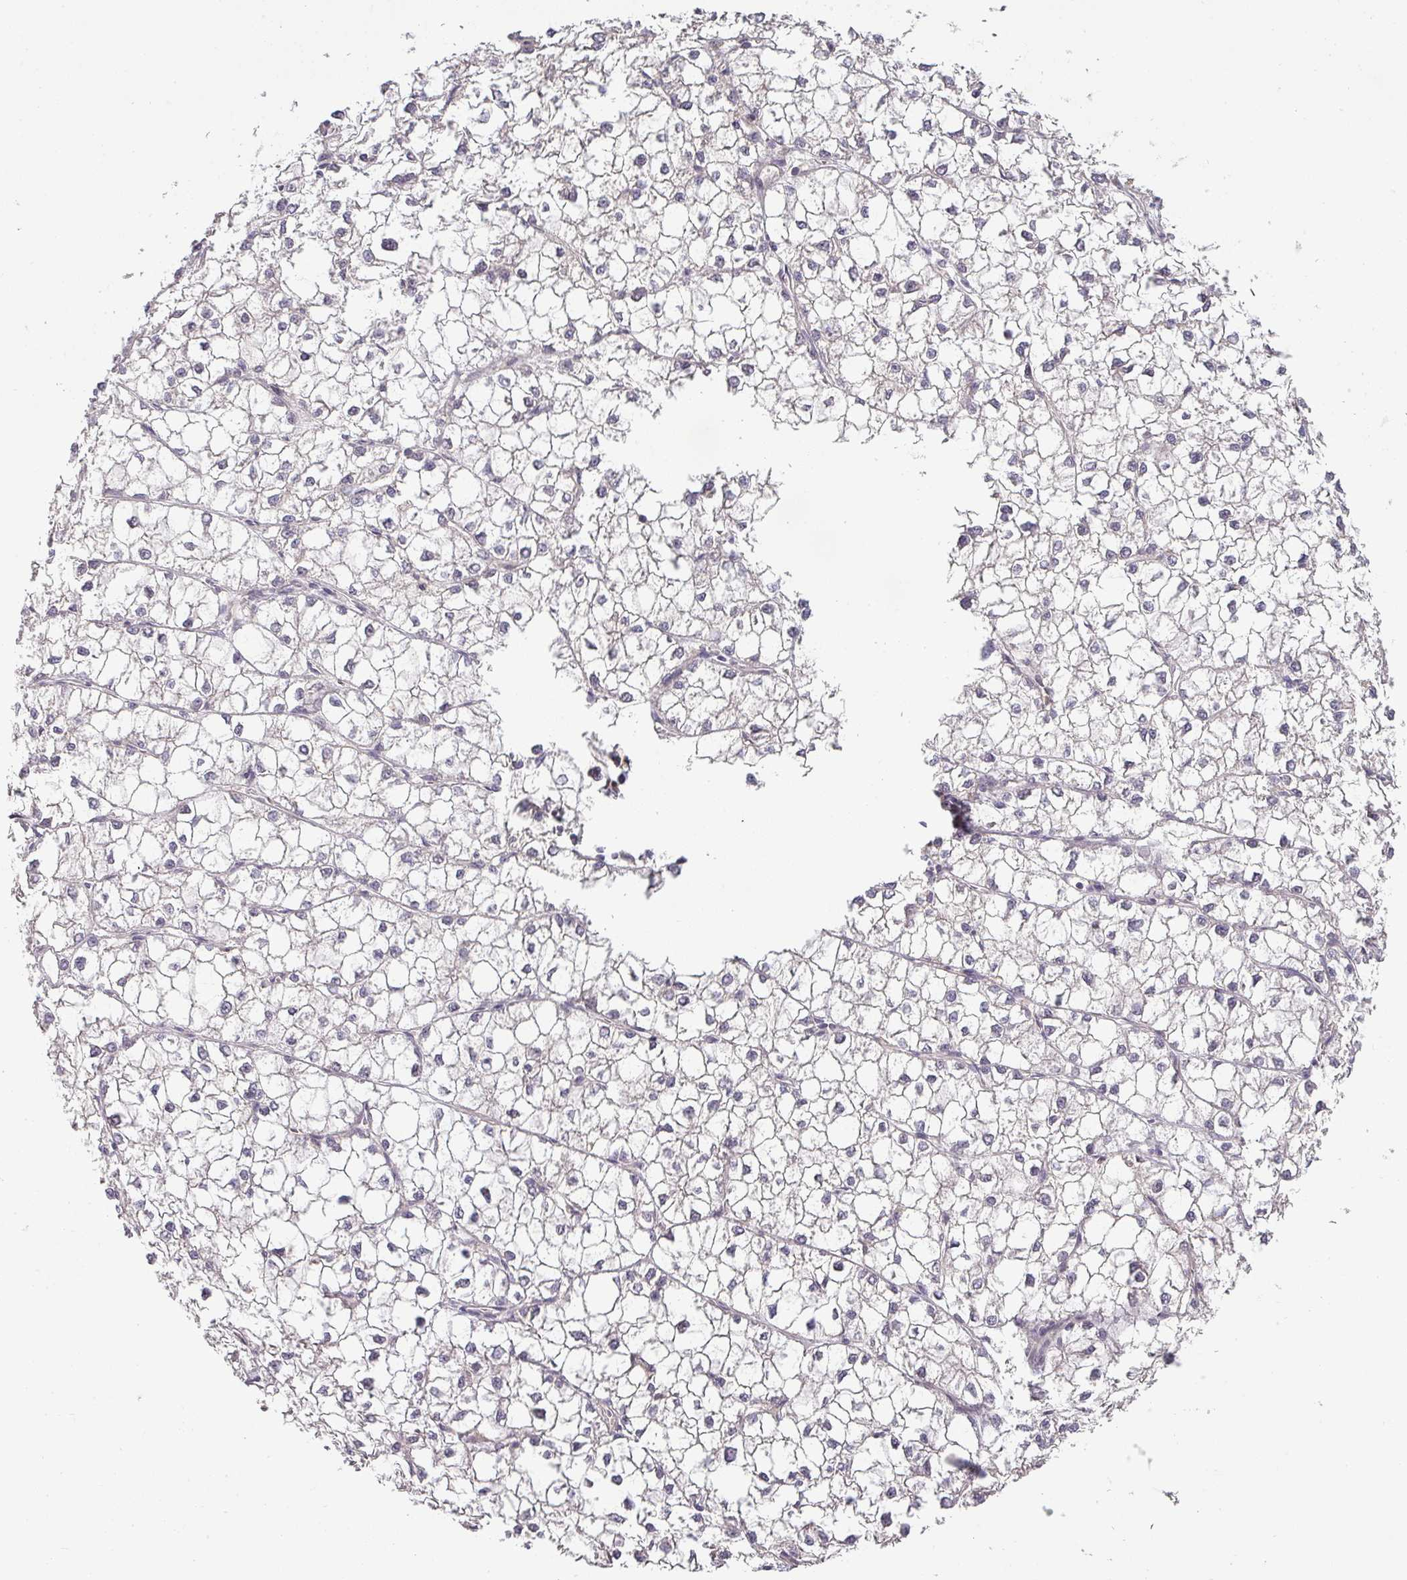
{"staining": {"intensity": "negative", "quantity": "none", "location": "none"}, "tissue": "liver cancer", "cell_type": "Tumor cells", "image_type": "cancer", "snomed": [{"axis": "morphology", "description": "Carcinoma, Hepatocellular, NOS"}, {"axis": "topography", "description": "Liver"}], "caption": "Human liver cancer stained for a protein using immunohistochemistry (IHC) demonstrates no staining in tumor cells.", "gene": "NIN", "patient": {"sex": "female", "age": 43}}